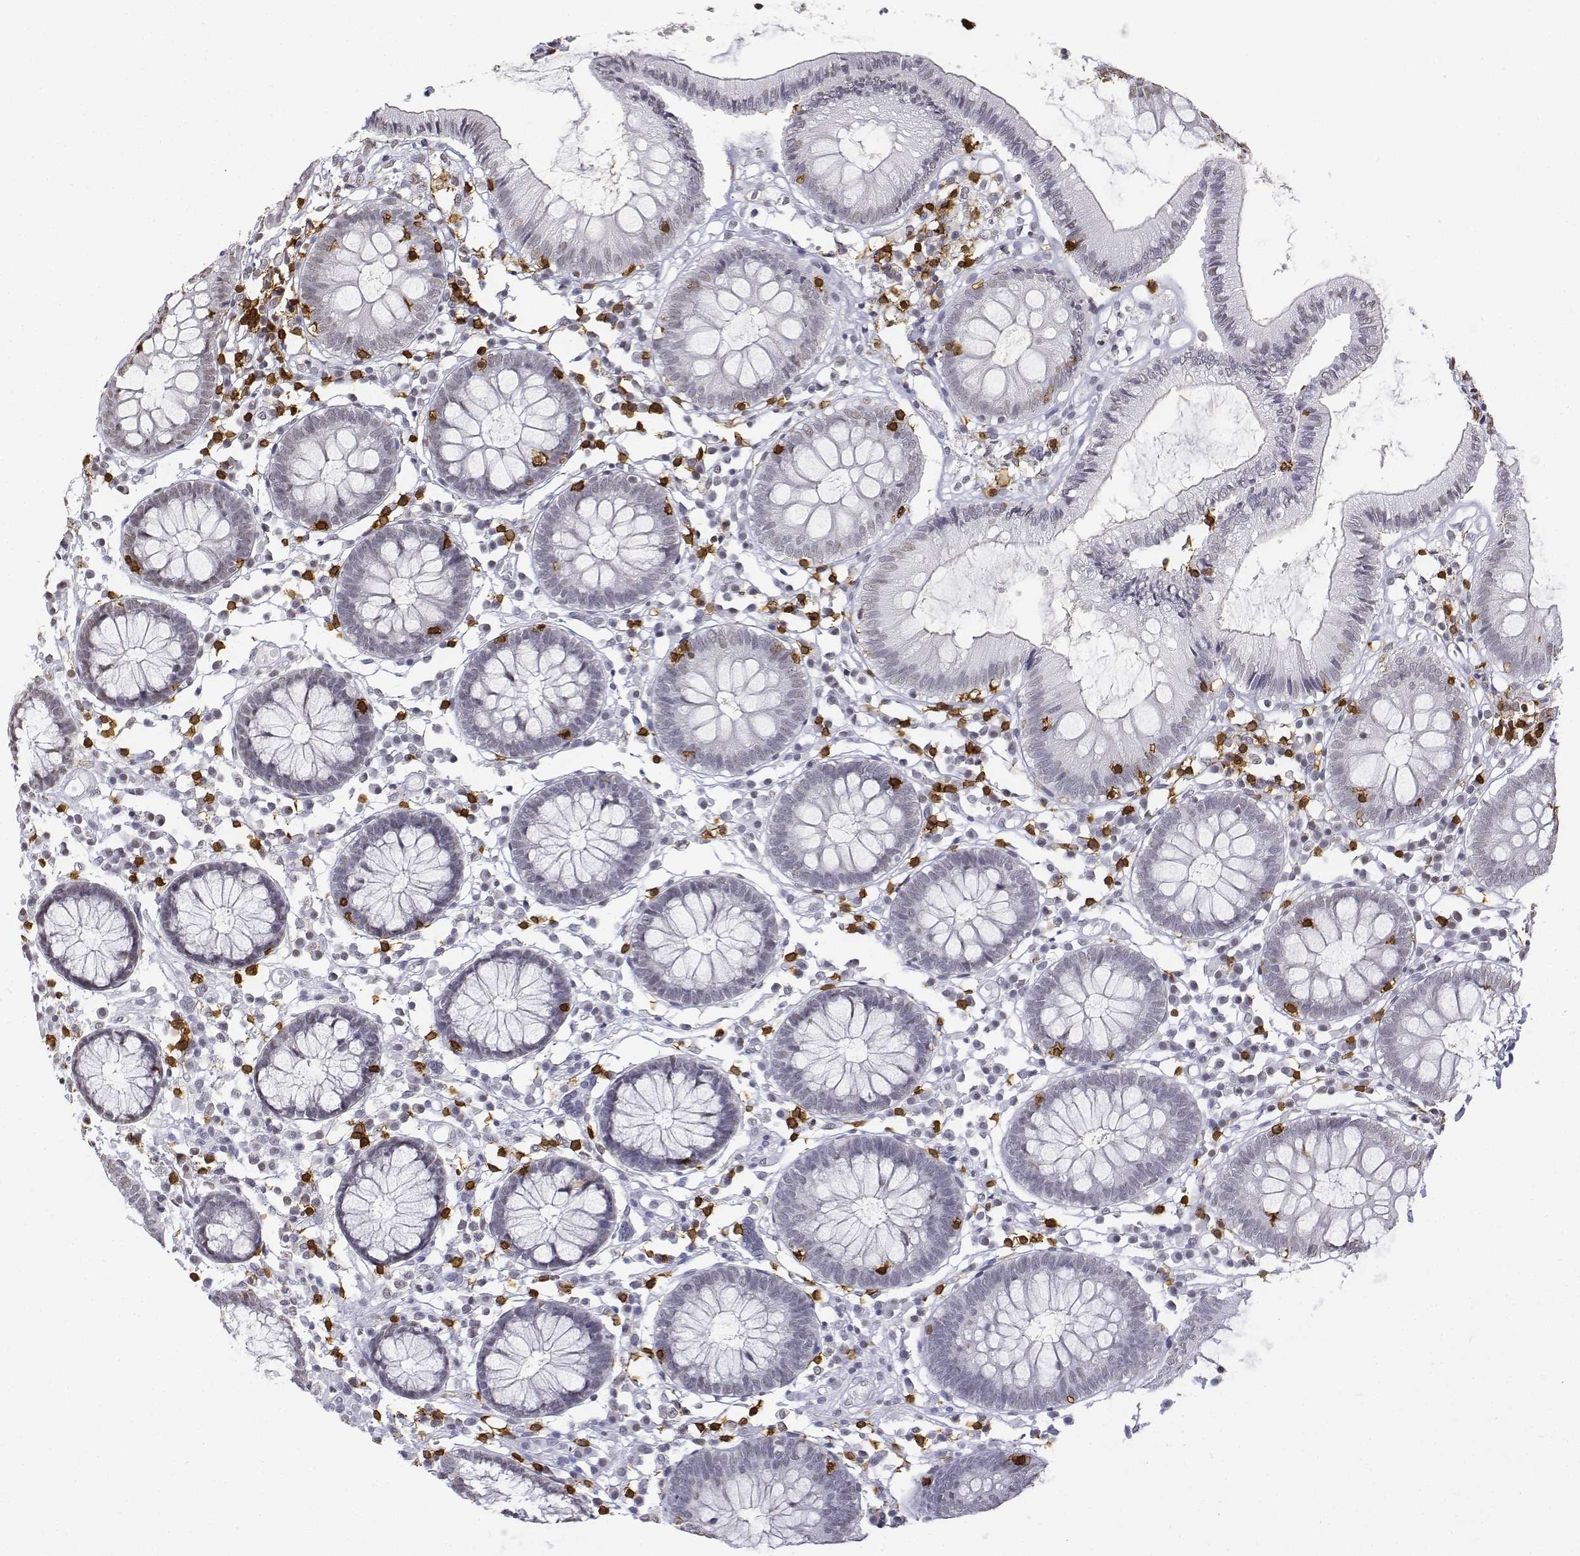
{"staining": {"intensity": "moderate", "quantity": ">75%", "location": "nuclear"}, "tissue": "colon", "cell_type": "Endothelial cells", "image_type": "normal", "snomed": [{"axis": "morphology", "description": "Normal tissue, NOS"}, {"axis": "morphology", "description": "Adenocarcinoma, NOS"}, {"axis": "topography", "description": "Colon"}], "caption": "Immunohistochemical staining of benign colon shows medium levels of moderate nuclear staining in about >75% of endothelial cells. The protein is stained brown, and the nuclei are stained in blue (DAB (3,3'-diaminobenzidine) IHC with brightfield microscopy, high magnification).", "gene": "CD3E", "patient": {"sex": "male", "age": 83}}